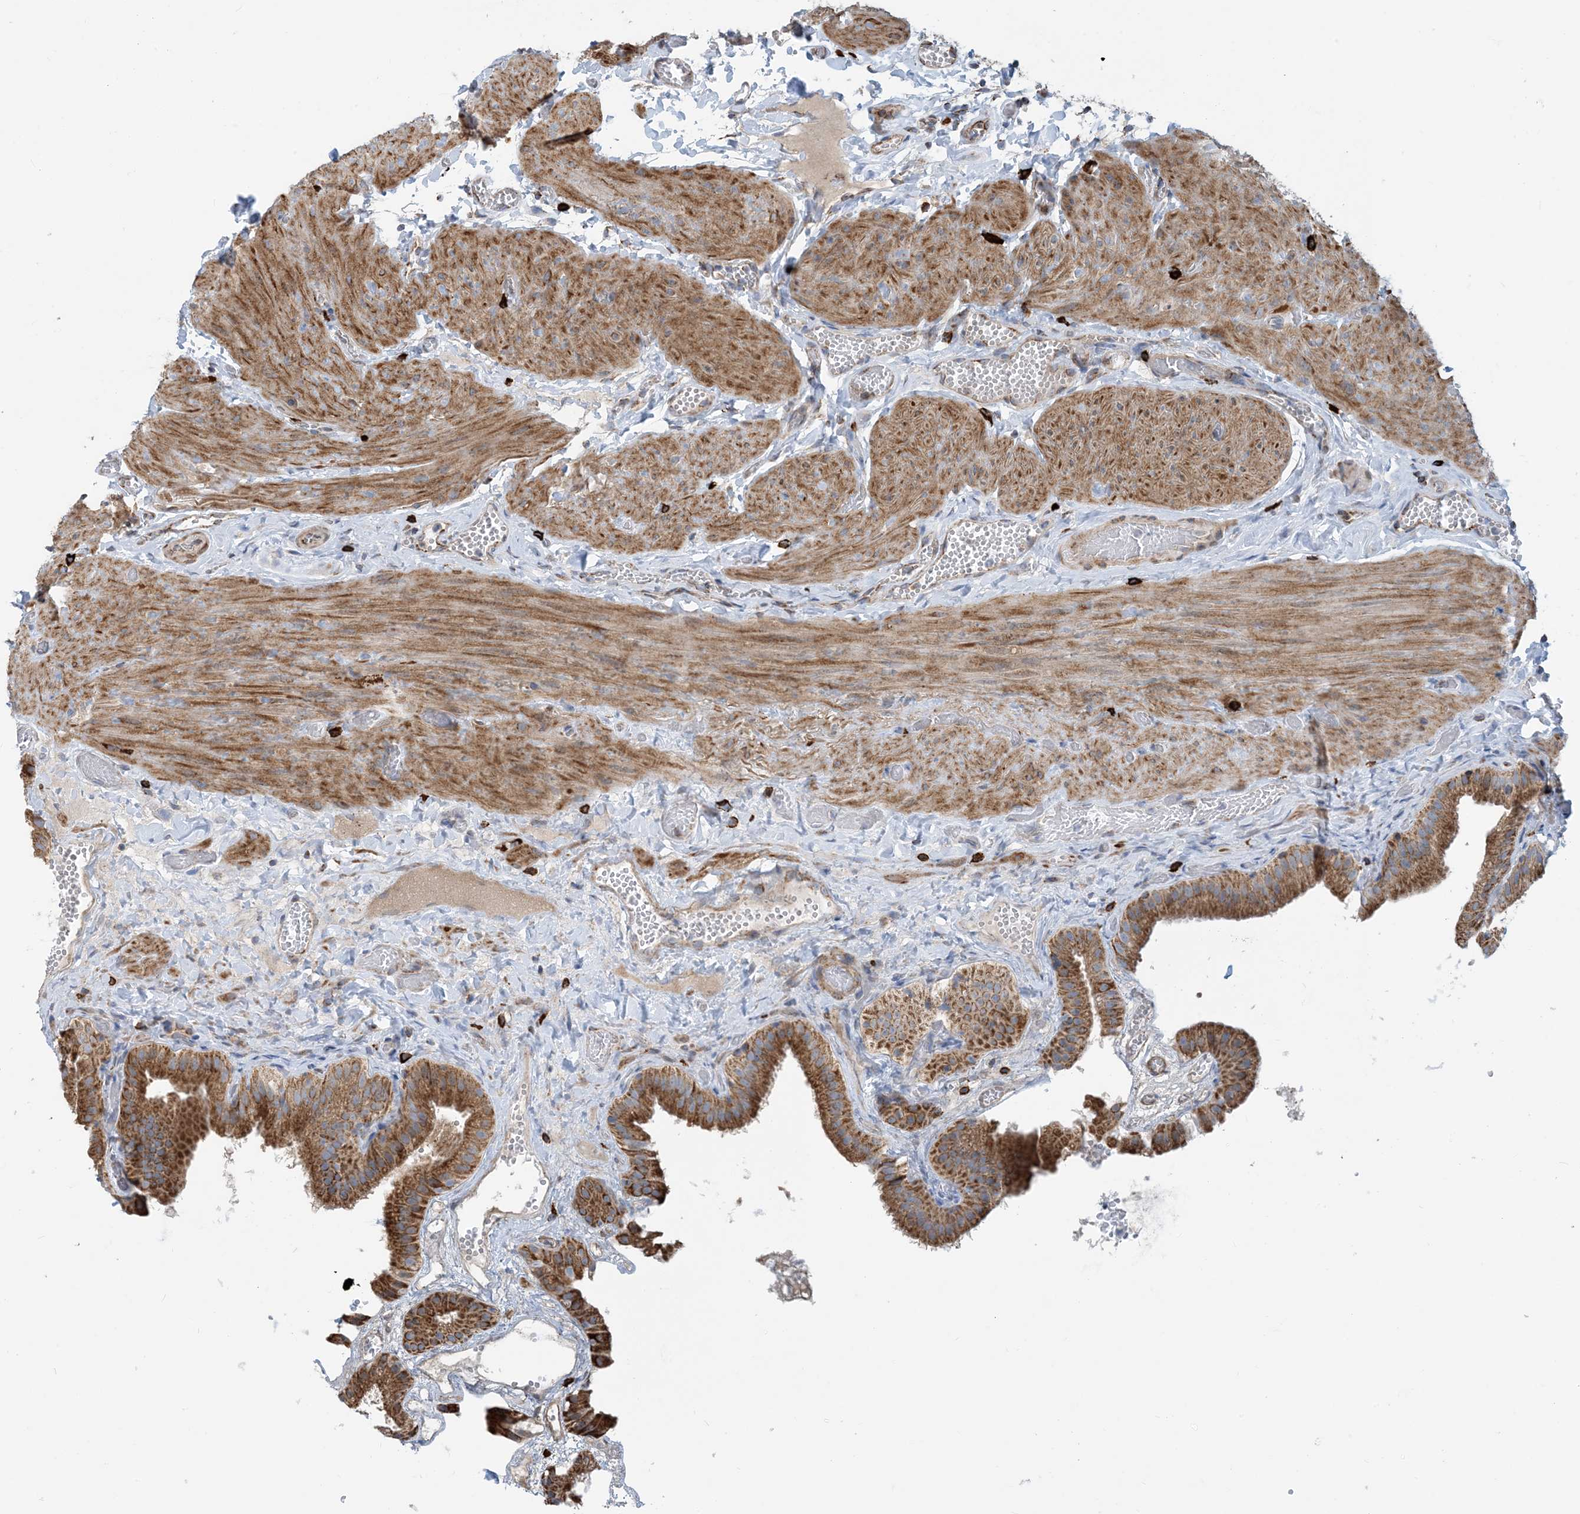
{"staining": {"intensity": "moderate", "quantity": ">75%", "location": "cytoplasmic/membranous"}, "tissue": "gallbladder", "cell_type": "Glandular cells", "image_type": "normal", "snomed": [{"axis": "morphology", "description": "Normal tissue, NOS"}, {"axis": "topography", "description": "Gallbladder"}], "caption": "Approximately >75% of glandular cells in unremarkable gallbladder reveal moderate cytoplasmic/membranous protein positivity as visualized by brown immunohistochemical staining.", "gene": "PCDHGA1", "patient": {"sex": "female", "age": 64}}